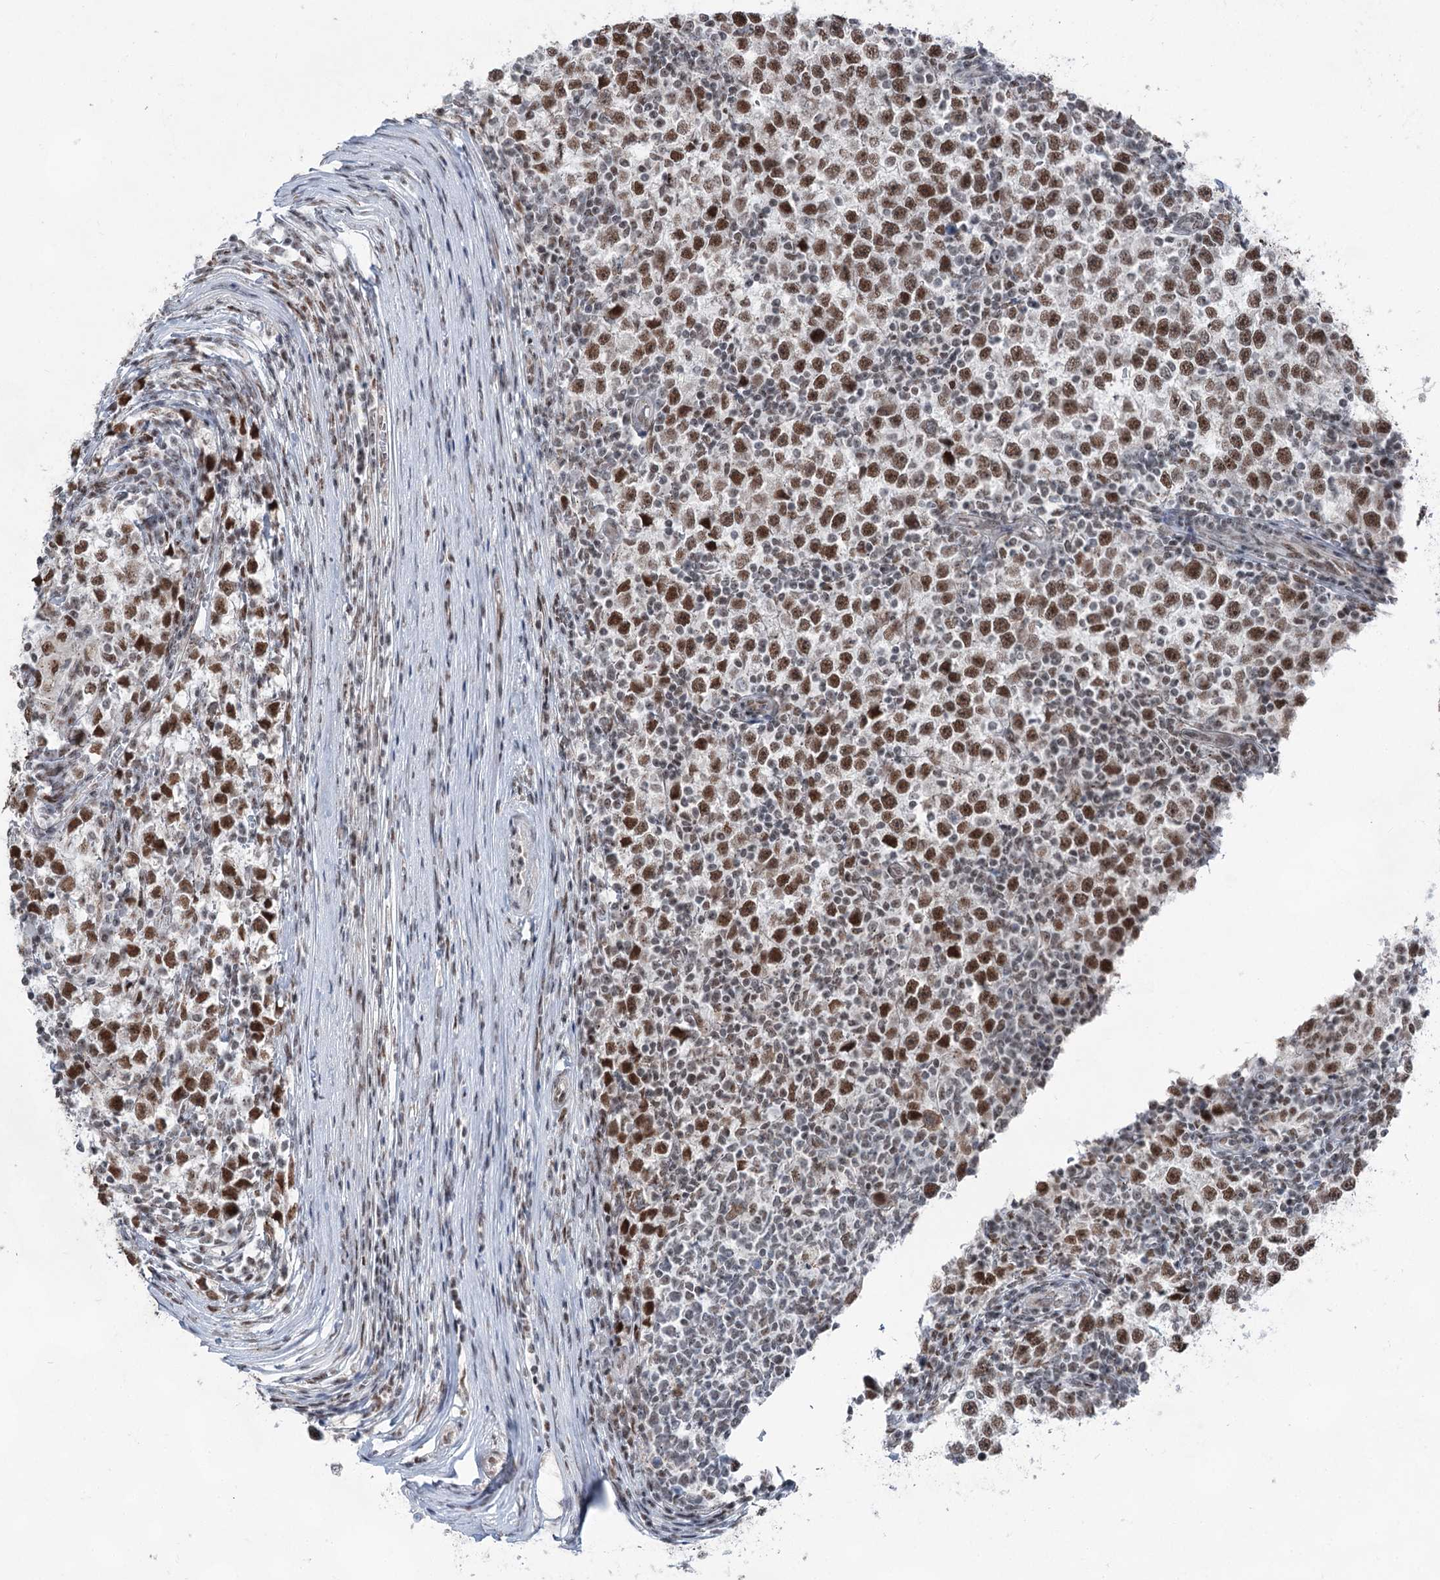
{"staining": {"intensity": "strong", "quantity": ">75%", "location": "nuclear"}, "tissue": "testis cancer", "cell_type": "Tumor cells", "image_type": "cancer", "snomed": [{"axis": "morphology", "description": "Seminoma, NOS"}, {"axis": "topography", "description": "Testis"}], "caption": "Immunohistochemical staining of human testis cancer (seminoma) demonstrates strong nuclear protein staining in approximately >75% of tumor cells. (DAB (3,3'-diaminobenzidine) IHC, brown staining for protein, blue staining for nuclei).", "gene": "ZCCHC8", "patient": {"sex": "male", "age": 65}}